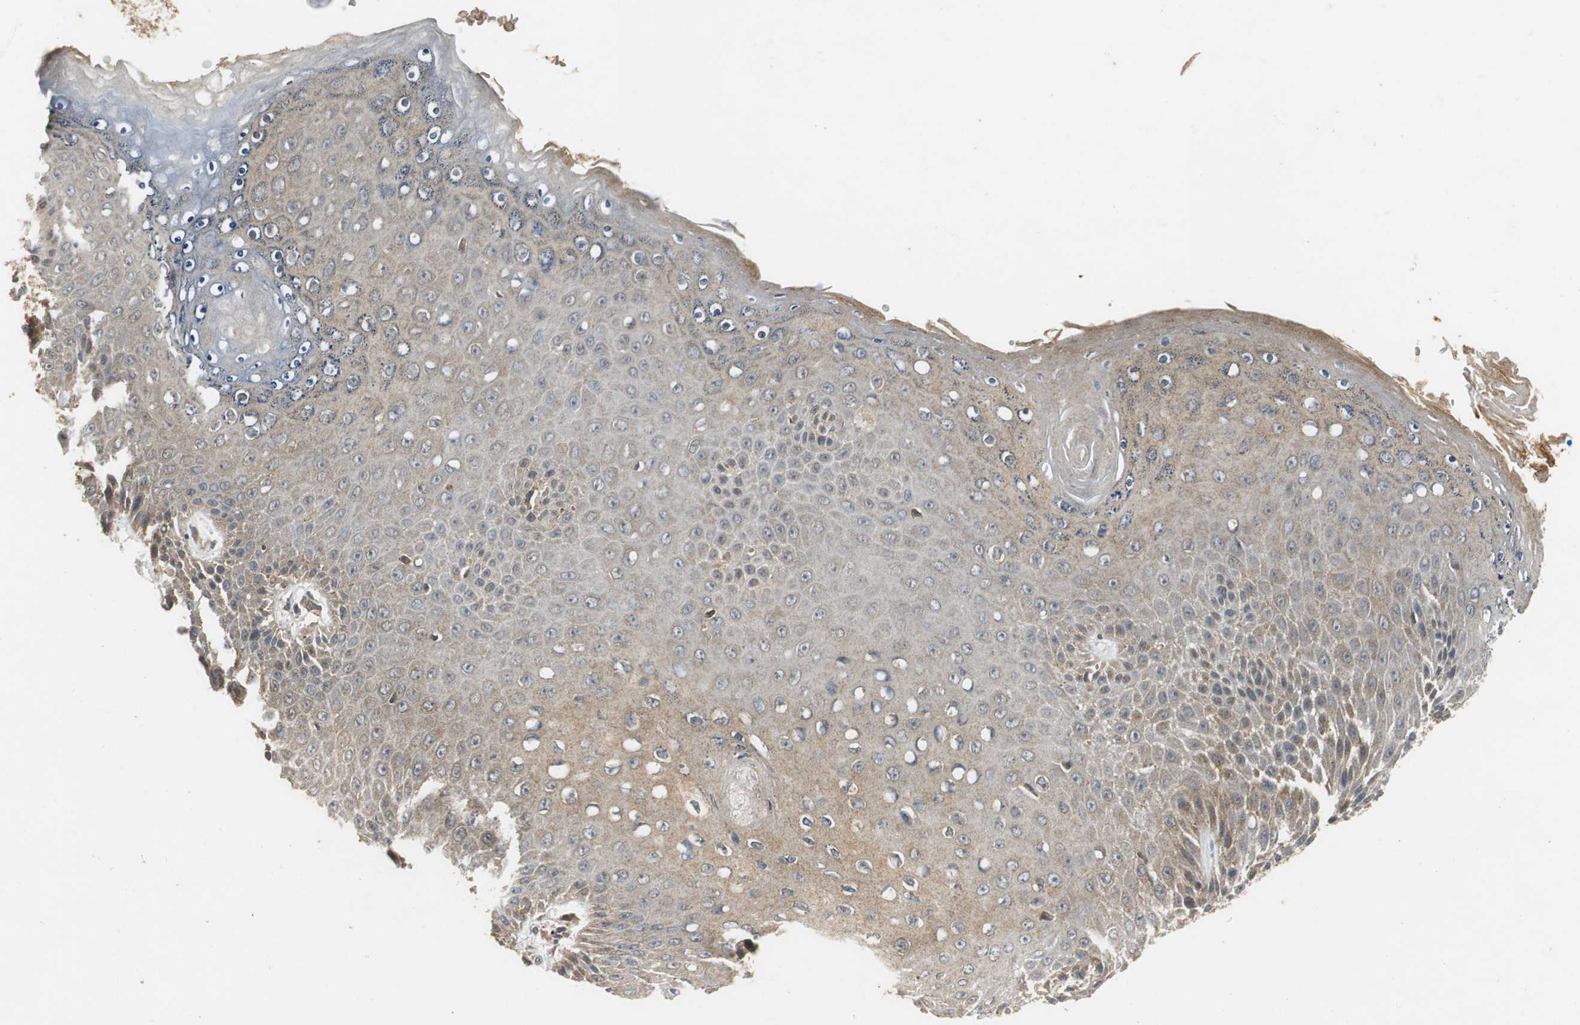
{"staining": {"intensity": "weak", "quantity": "25%-75%", "location": "cytoplasmic/membranous"}, "tissue": "skin", "cell_type": "Epidermal cells", "image_type": "normal", "snomed": [{"axis": "morphology", "description": "Normal tissue, NOS"}, {"axis": "topography", "description": "Anal"}], "caption": "A high-resolution micrograph shows immunohistochemistry staining of unremarkable skin, which reveals weak cytoplasmic/membranous staining in about 25%-75% of epidermal cells. Nuclei are stained in blue.", "gene": "VBP1", "patient": {"sex": "female", "age": 46}}